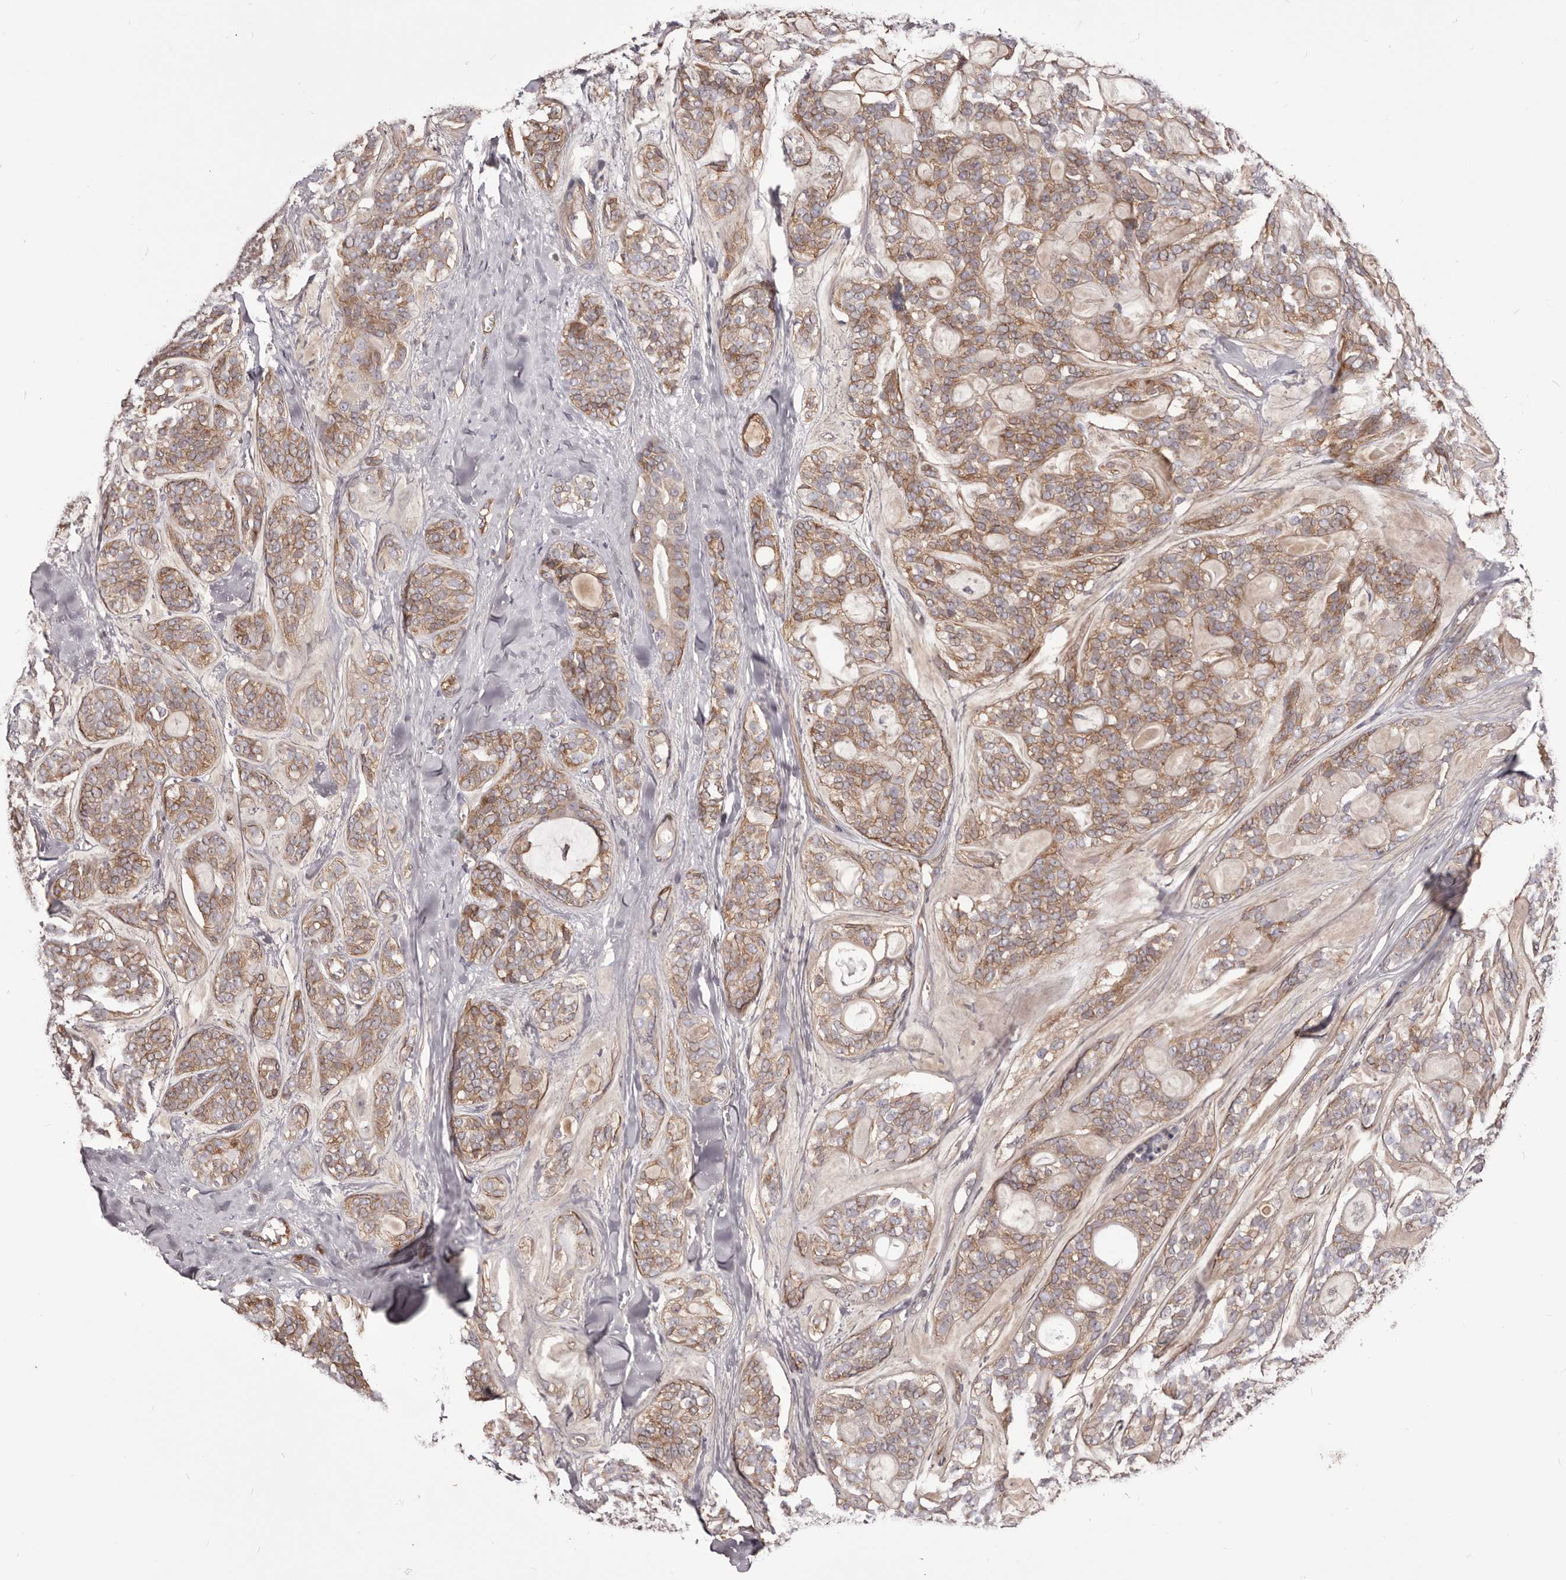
{"staining": {"intensity": "moderate", "quantity": ">75%", "location": "cytoplasmic/membranous"}, "tissue": "head and neck cancer", "cell_type": "Tumor cells", "image_type": "cancer", "snomed": [{"axis": "morphology", "description": "Adenocarcinoma, NOS"}, {"axis": "topography", "description": "Head-Neck"}], "caption": "About >75% of tumor cells in human head and neck adenocarcinoma display moderate cytoplasmic/membranous protein positivity as visualized by brown immunohistochemical staining.", "gene": "DMRT2", "patient": {"sex": "male", "age": 66}}